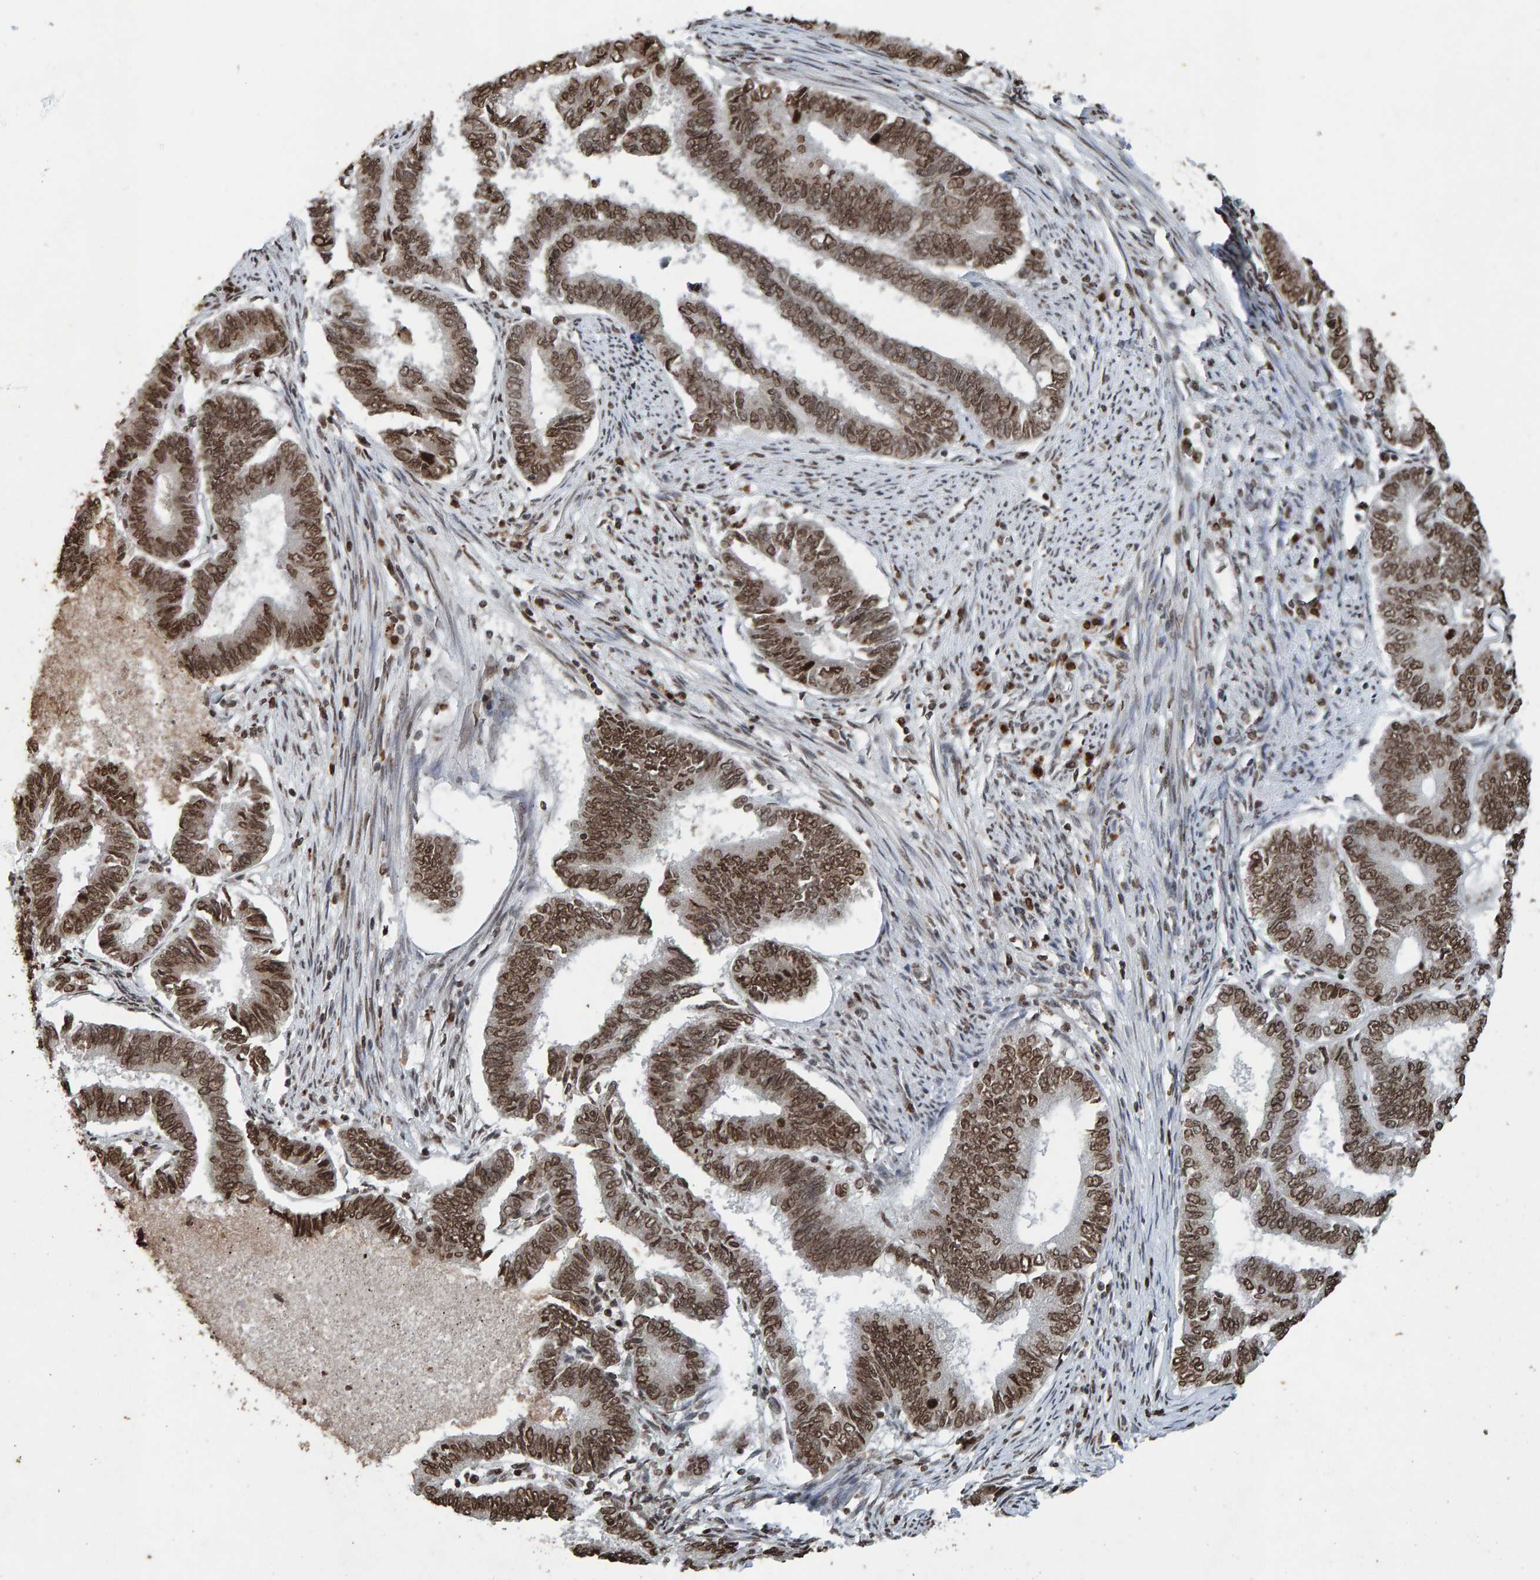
{"staining": {"intensity": "strong", "quantity": ">75%", "location": "nuclear"}, "tissue": "endometrial cancer", "cell_type": "Tumor cells", "image_type": "cancer", "snomed": [{"axis": "morphology", "description": "Adenocarcinoma, NOS"}, {"axis": "topography", "description": "Endometrium"}], "caption": "Tumor cells demonstrate high levels of strong nuclear expression in about >75% of cells in endometrial adenocarcinoma.", "gene": "H2AZ1", "patient": {"sex": "female", "age": 86}}